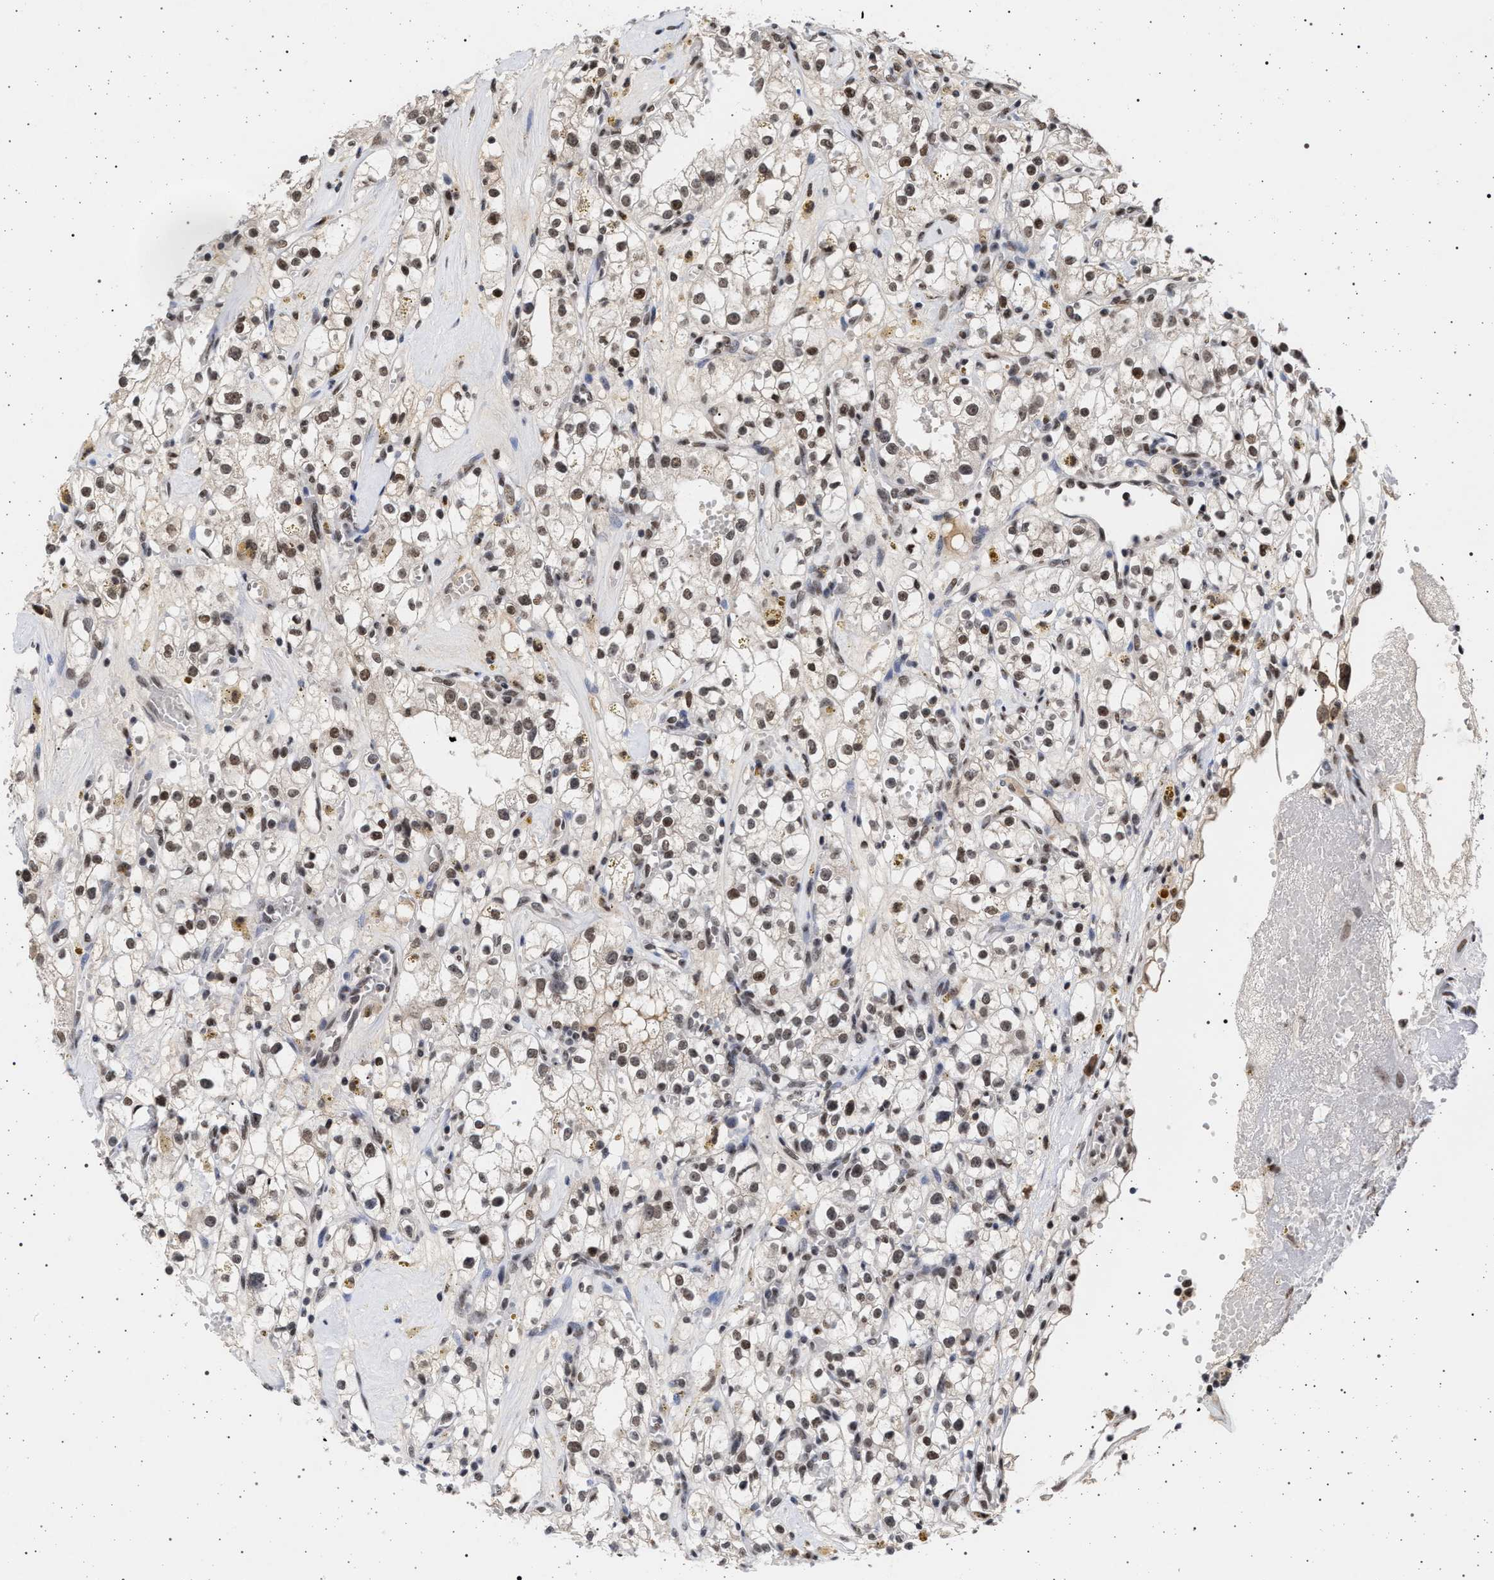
{"staining": {"intensity": "moderate", "quantity": "25%-75%", "location": "nuclear"}, "tissue": "renal cancer", "cell_type": "Tumor cells", "image_type": "cancer", "snomed": [{"axis": "morphology", "description": "Adenocarcinoma, NOS"}, {"axis": "topography", "description": "Kidney"}], "caption": "Immunohistochemistry (IHC) (DAB) staining of human adenocarcinoma (renal) reveals moderate nuclear protein positivity in approximately 25%-75% of tumor cells. The protein is shown in brown color, while the nuclei are stained blue.", "gene": "PHF12", "patient": {"sex": "male", "age": 56}}